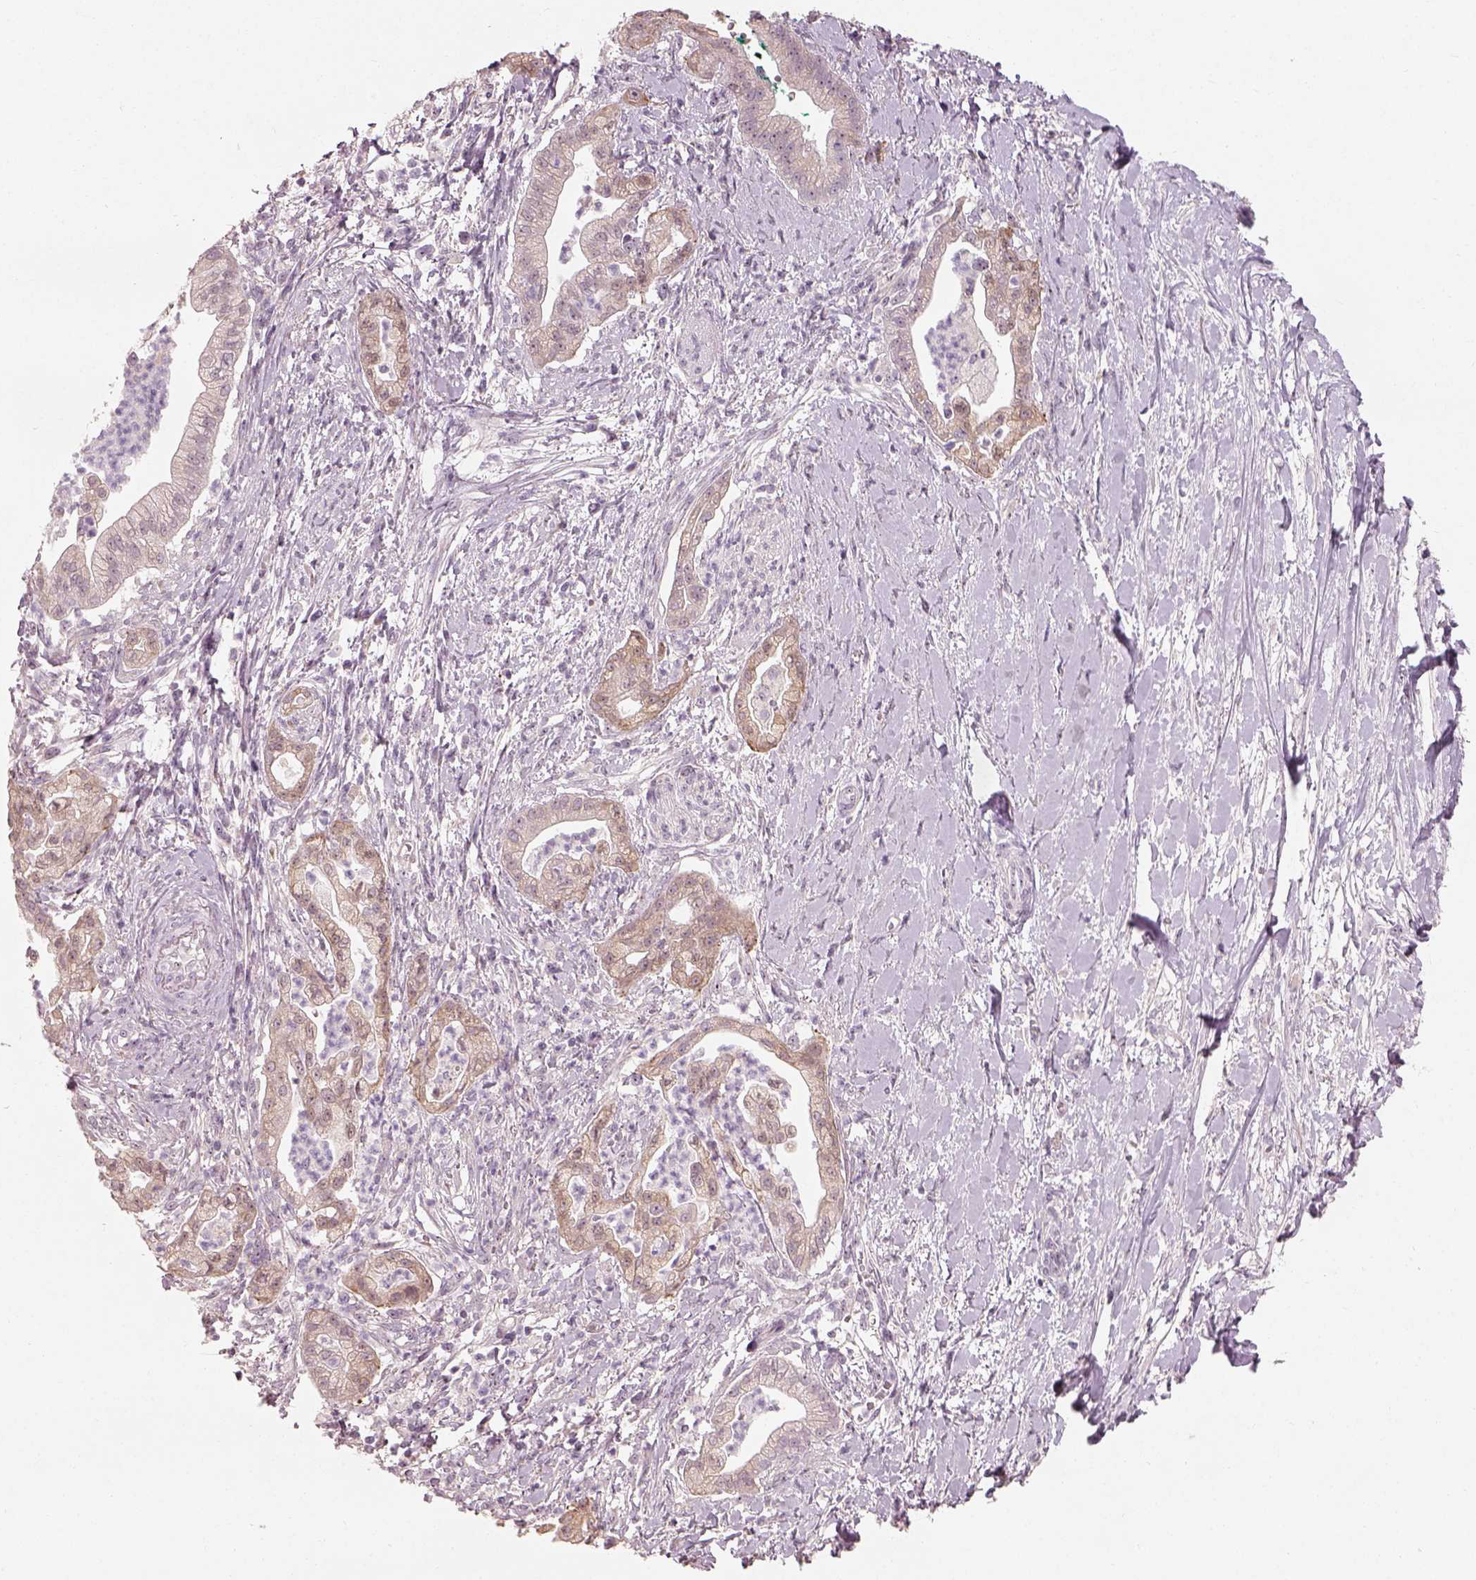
{"staining": {"intensity": "weak", "quantity": ">75%", "location": "cytoplasmic/membranous"}, "tissue": "pancreatic cancer", "cell_type": "Tumor cells", "image_type": "cancer", "snomed": [{"axis": "morphology", "description": "Normal tissue, NOS"}, {"axis": "morphology", "description": "Adenocarcinoma, NOS"}, {"axis": "topography", "description": "Lymph node"}, {"axis": "topography", "description": "Pancreas"}], "caption": "Adenocarcinoma (pancreatic) stained with DAB immunohistochemistry (IHC) exhibits low levels of weak cytoplasmic/membranous staining in about >75% of tumor cells.", "gene": "CDS1", "patient": {"sex": "female", "age": 58}}